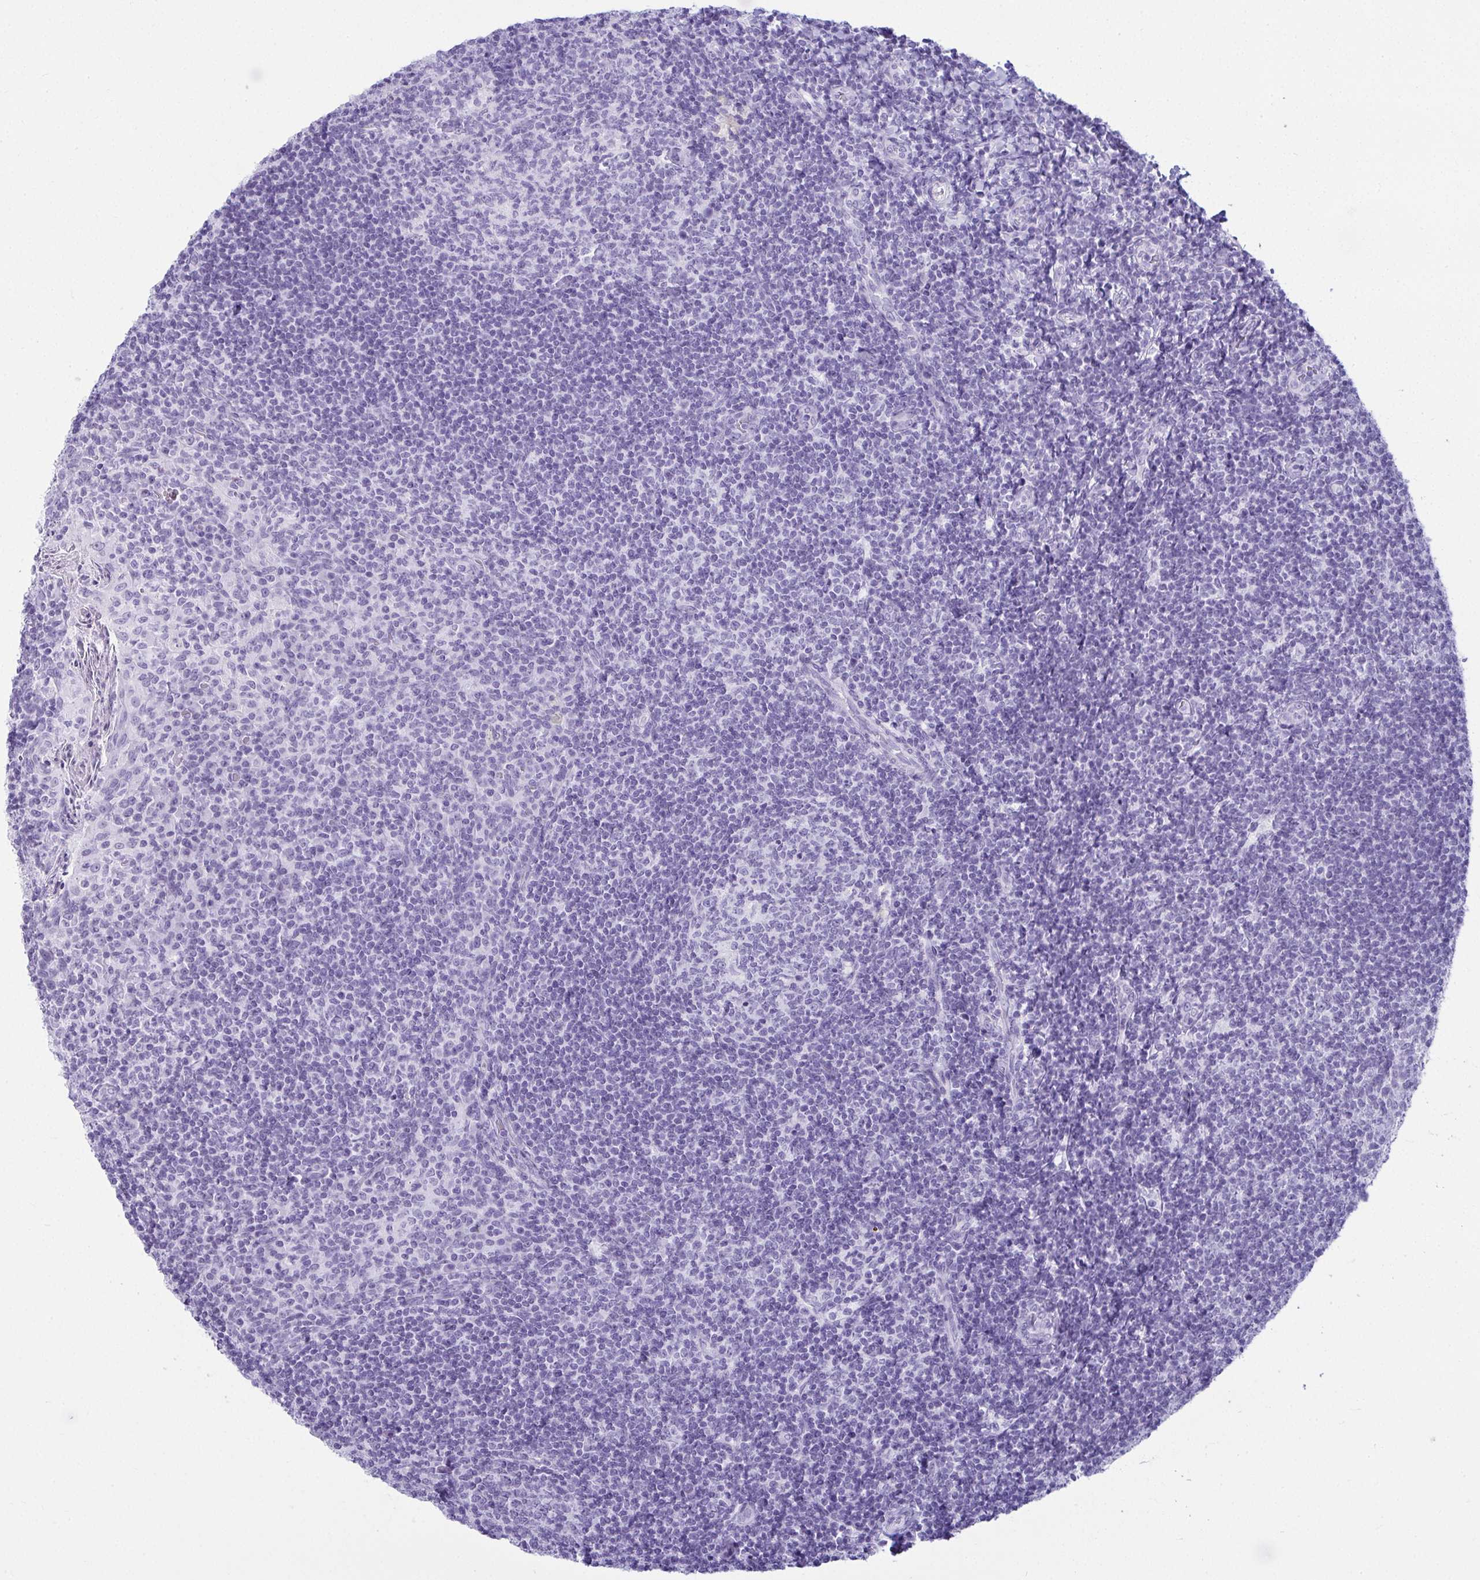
{"staining": {"intensity": "negative", "quantity": "none", "location": "none"}, "tissue": "tonsil", "cell_type": "Germinal center cells", "image_type": "normal", "snomed": [{"axis": "morphology", "description": "Normal tissue, NOS"}, {"axis": "topography", "description": "Tonsil"}], "caption": "This is an immunohistochemistry image of unremarkable human tonsil. There is no expression in germinal center cells.", "gene": "CLGN", "patient": {"sex": "female", "age": 10}}